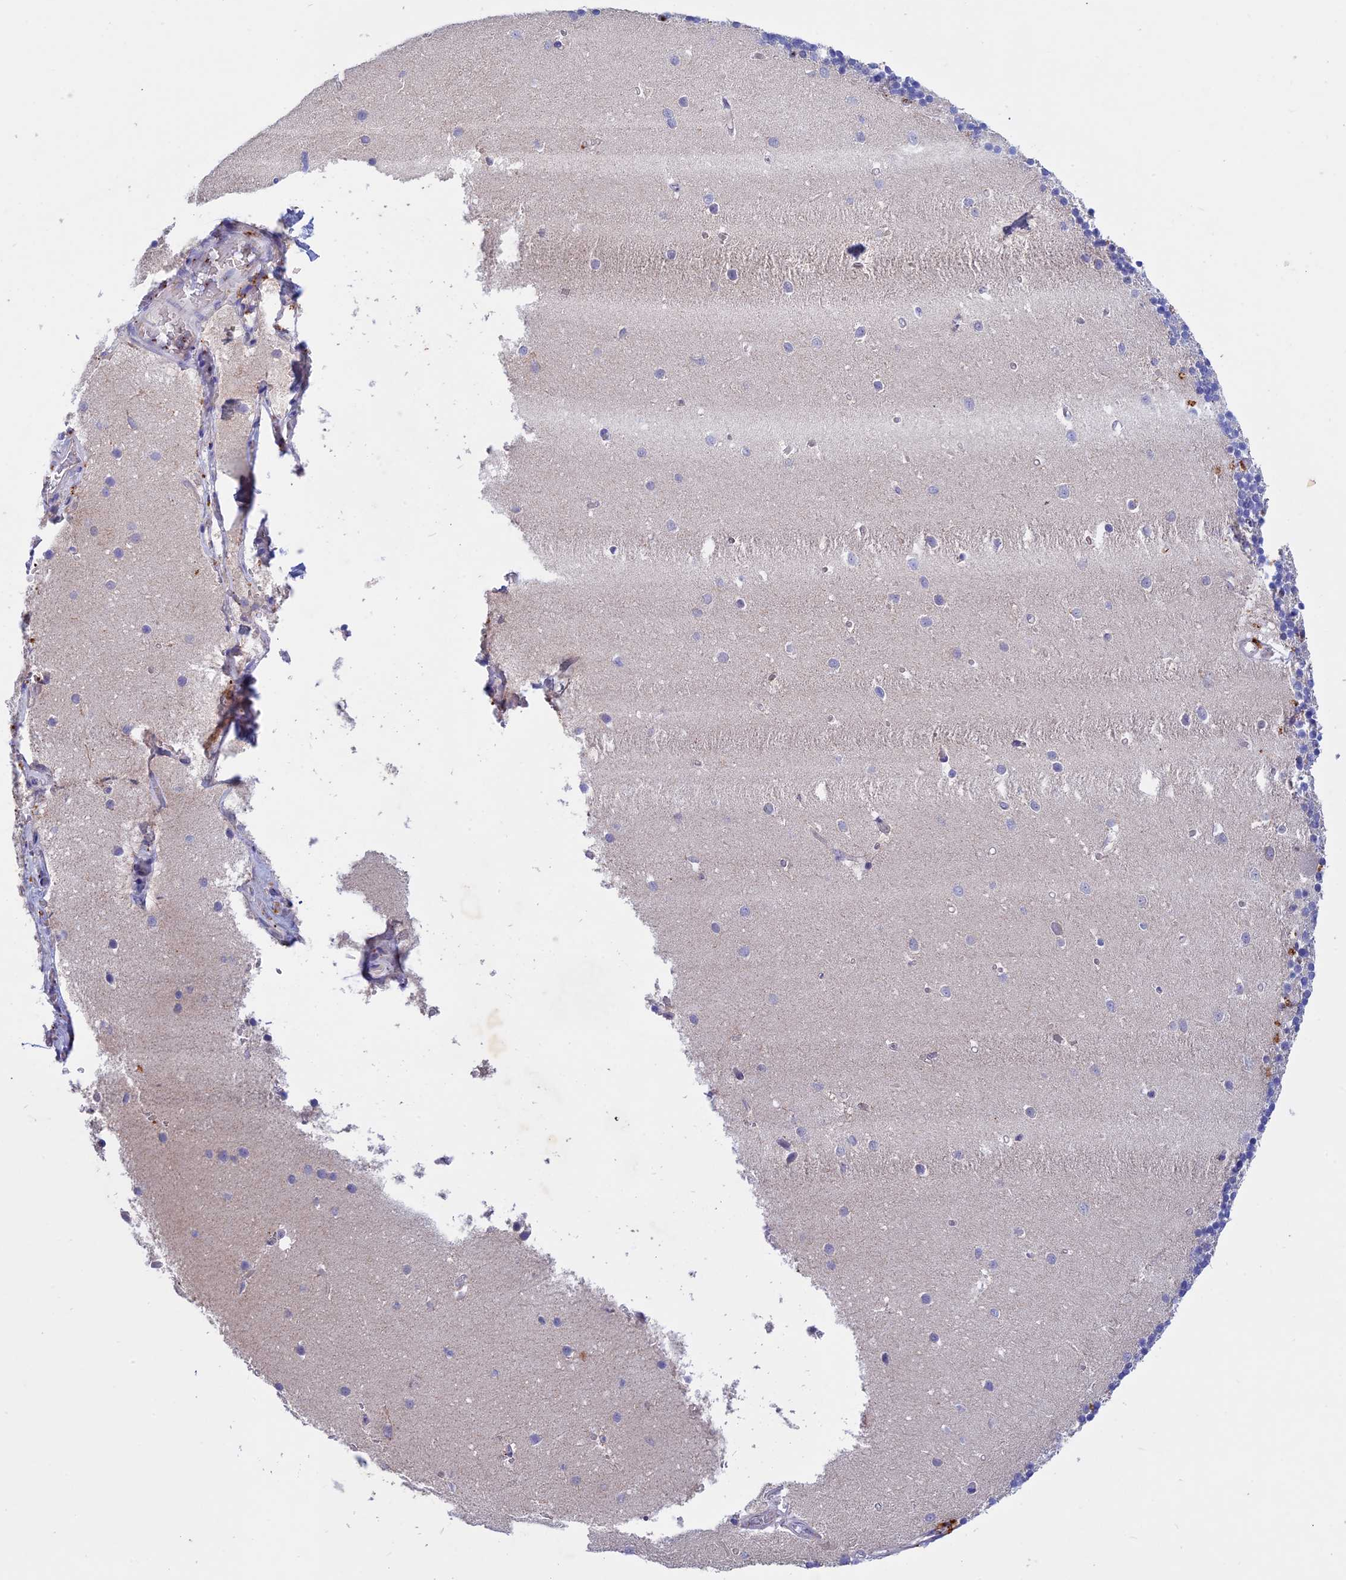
{"staining": {"intensity": "negative", "quantity": "none", "location": "none"}, "tissue": "cerebellum", "cell_type": "Cells in granular layer", "image_type": "normal", "snomed": [{"axis": "morphology", "description": "Normal tissue, NOS"}, {"axis": "topography", "description": "Cerebellum"}], "caption": "IHC photomicrograph of unremarkable cerebellum: human cerebellum stained with DAB (3,3'-diaminobenzidine) reveals no significant protein positivity in cells in granular layer. (DAB IHC visualized using brightfield microscopy, high magnification).", "gene": "GK5", "patient": {"sex": "male", "age": 54}}